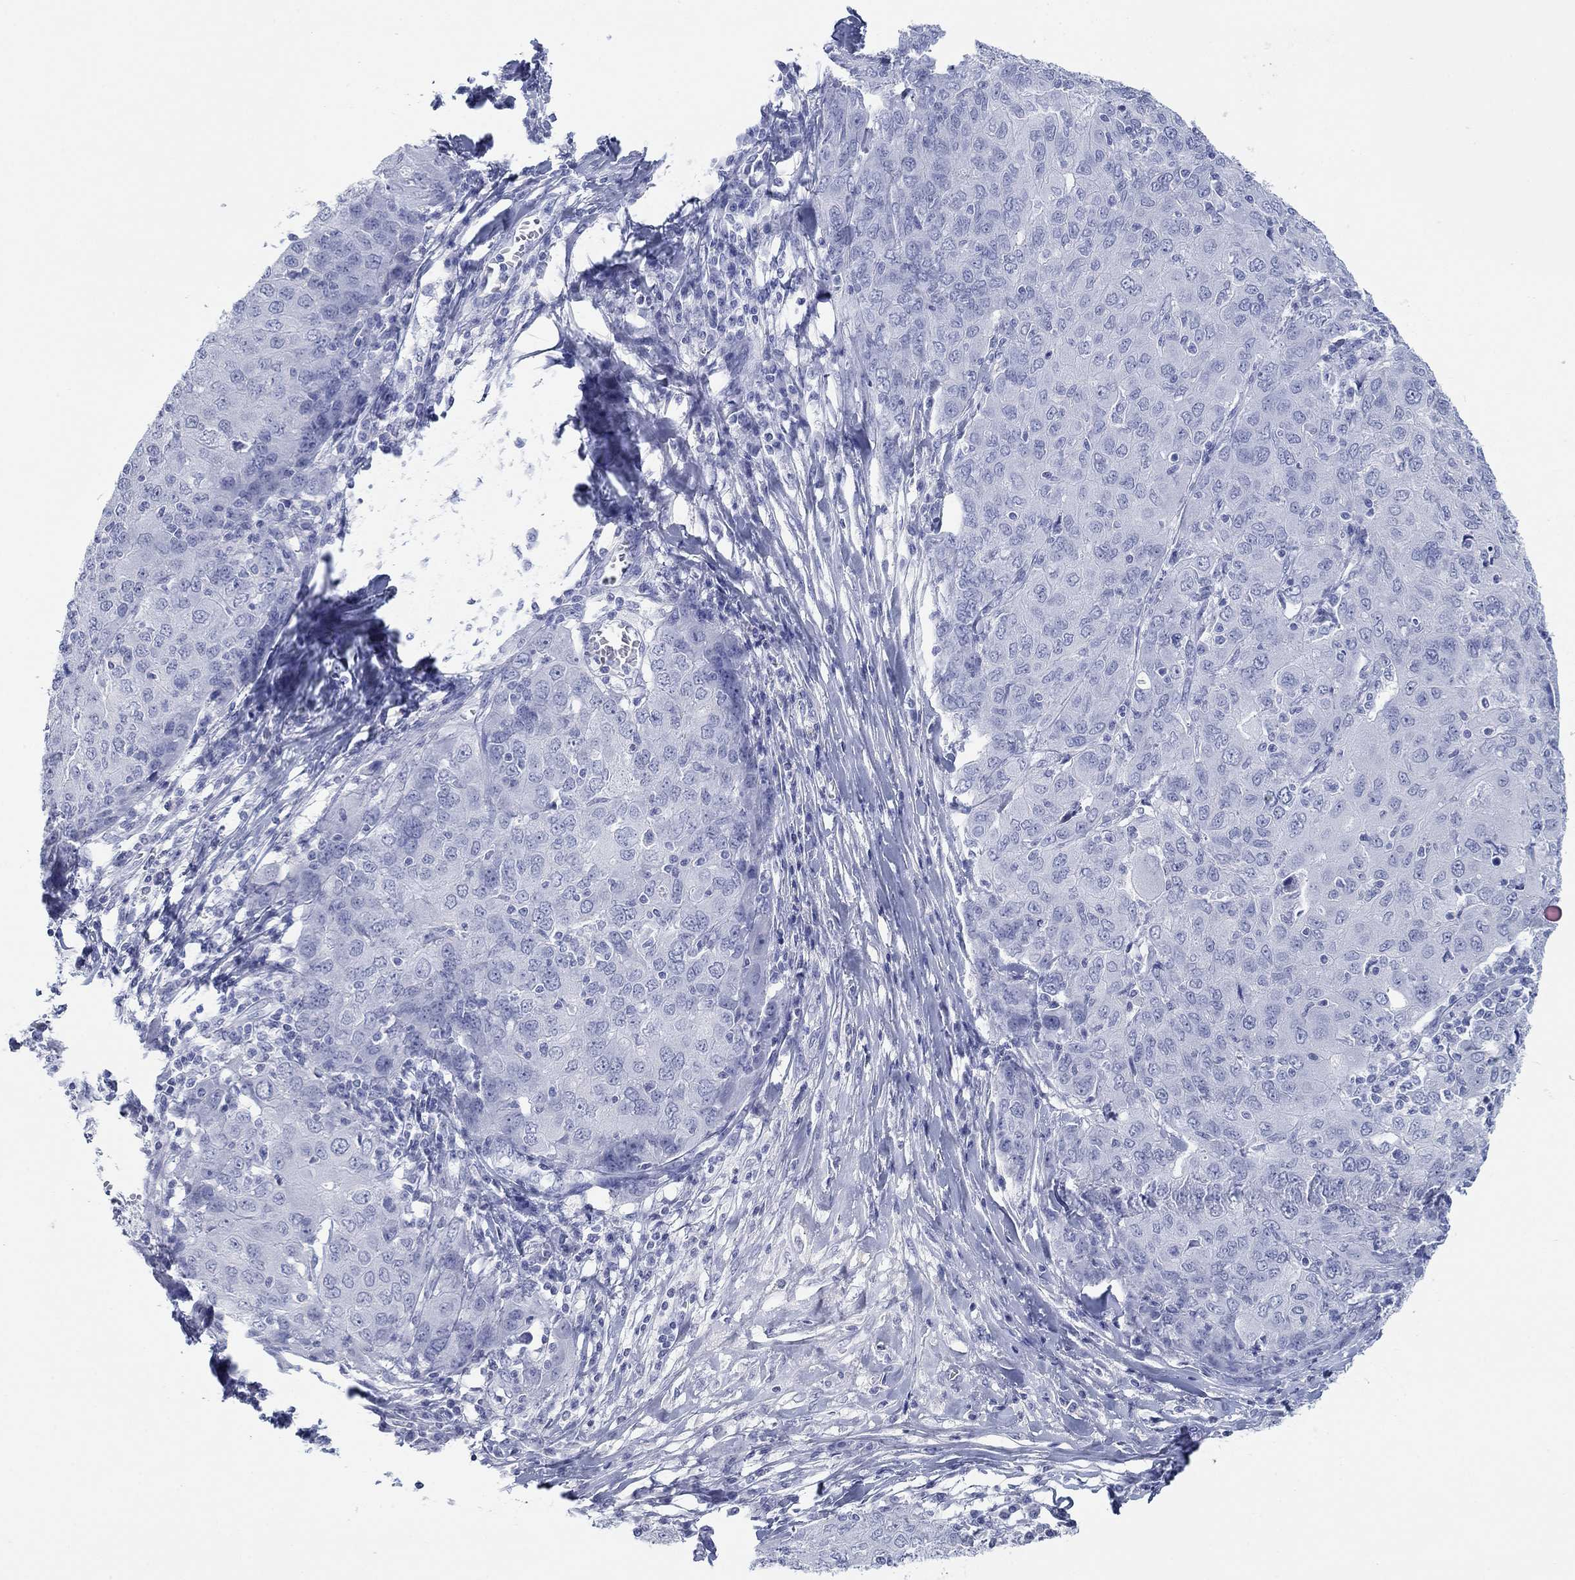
{"staining": {"intensity": "negative", "quantity": "none", "location": "none"}, "tissue": "ovarian cancer", "cell_type": "Tumor cells", "image_type": "cancer", "snomed": [{"axis": "morphology", "description": "Carcinoma, endometroid"}, {"axis": "topography", "description": "Ovary"}], "caption": "Ovarian endometroid carcinoma was stained to show a protein in brown. There is no significant positivity in tumor cells. Nuclei are stained in blue.", "gene": "PDYN", "patient": {"sex": "female", "age": 50}}